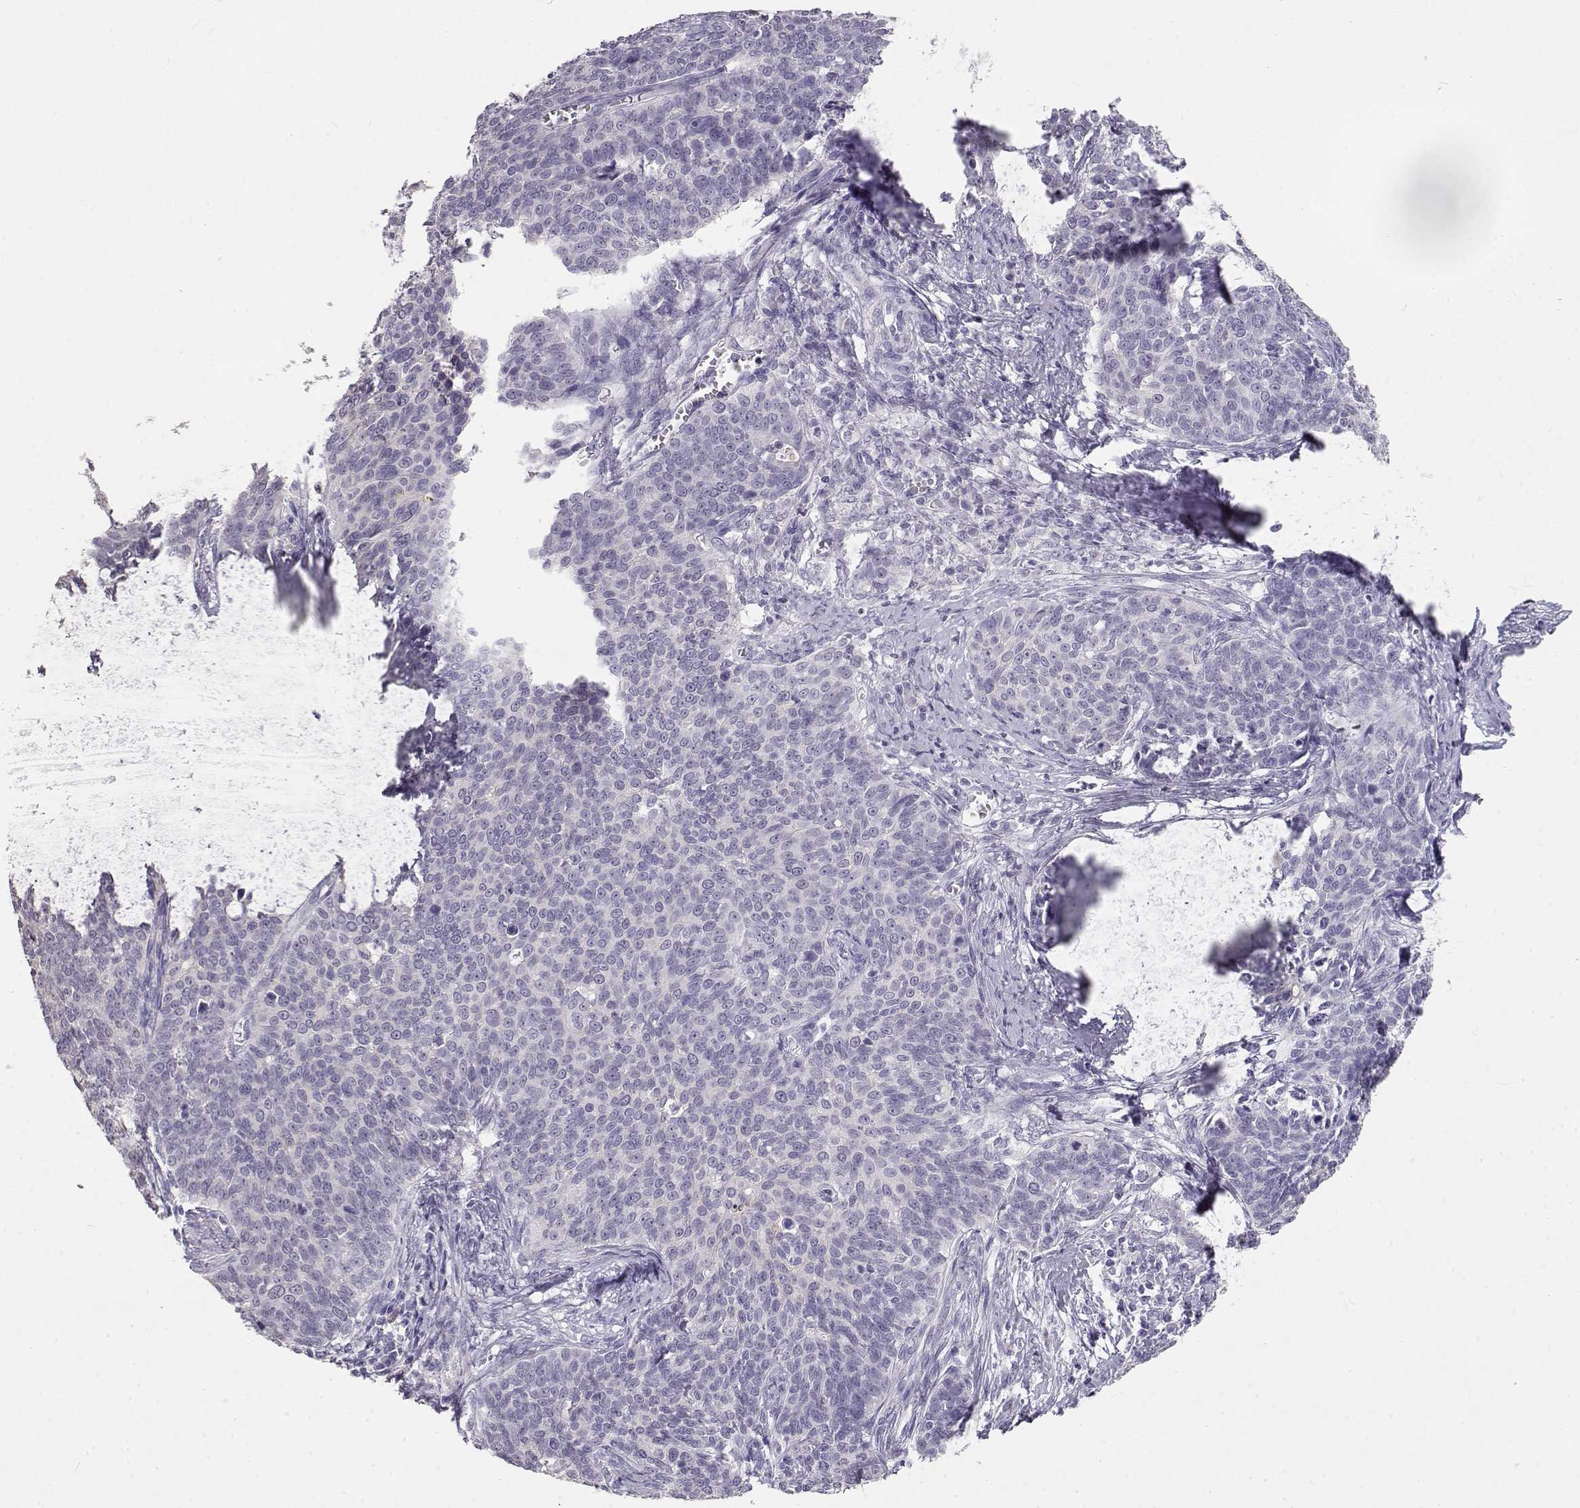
{"staining": {"intensity": "negative", "quantity": "none", "location": "none"}, "tissue": "cervical cancer", "cell_type": "Tumor cells", "image_type": "cancer", "snomed": [{"axis": "morphology", "description": "Squamous cell carcinoma, NOS"}, {"axis": "topography", "description": "Cervix"}], "caption": "IHC photomicrograph of neoplastic tissue: squamous cell carcinoma (cervical) stained with DAB (3,3'-diaminobenzidine) displays no significant protein expression in tumor cells. (DAB (3,3'-diaminobenzidine) immunohistochemistry (IHC), high magnification).", "gene": "NUTM1", "patient": {"sex": "female", "age": 39}}